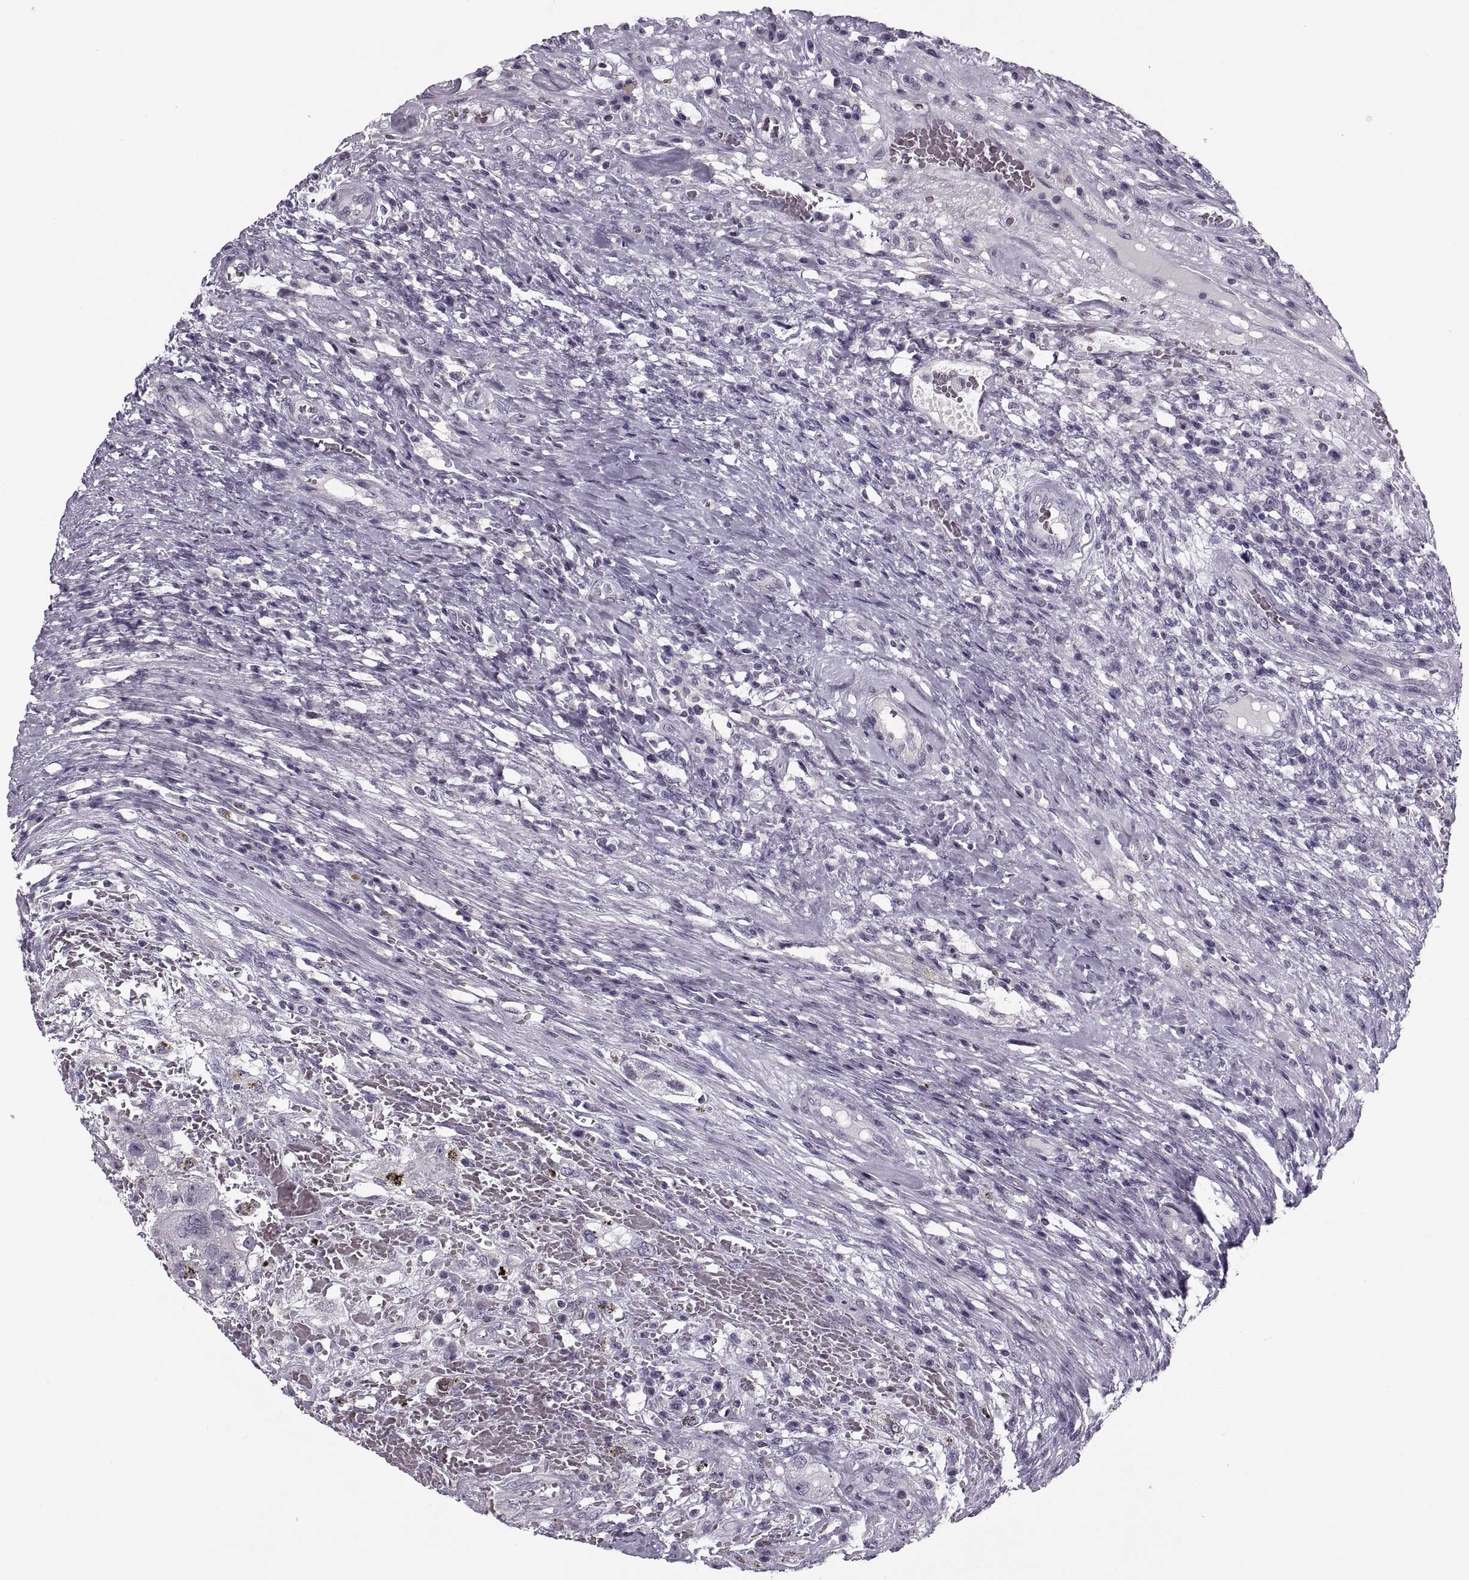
{"staining": {"intensity": "negative", "quantity": "none", "location": "none"}, "tissue": "testis cancer", "cell_type": "Tumor cells", "image_type": "cancer", "snomed": [{"axis": "morphology", "description": "Carcinoma, Embryonal, NOS"}, {"axis": "topography", "description": "Testis"}], "caption": "This is an immunohistochemistry micrograph of testis cancer (embryonal carcinoma). There is no expression in tumor cells.", "gene": "PAGE5", "patient": {"sex": "male", "age": 26}}